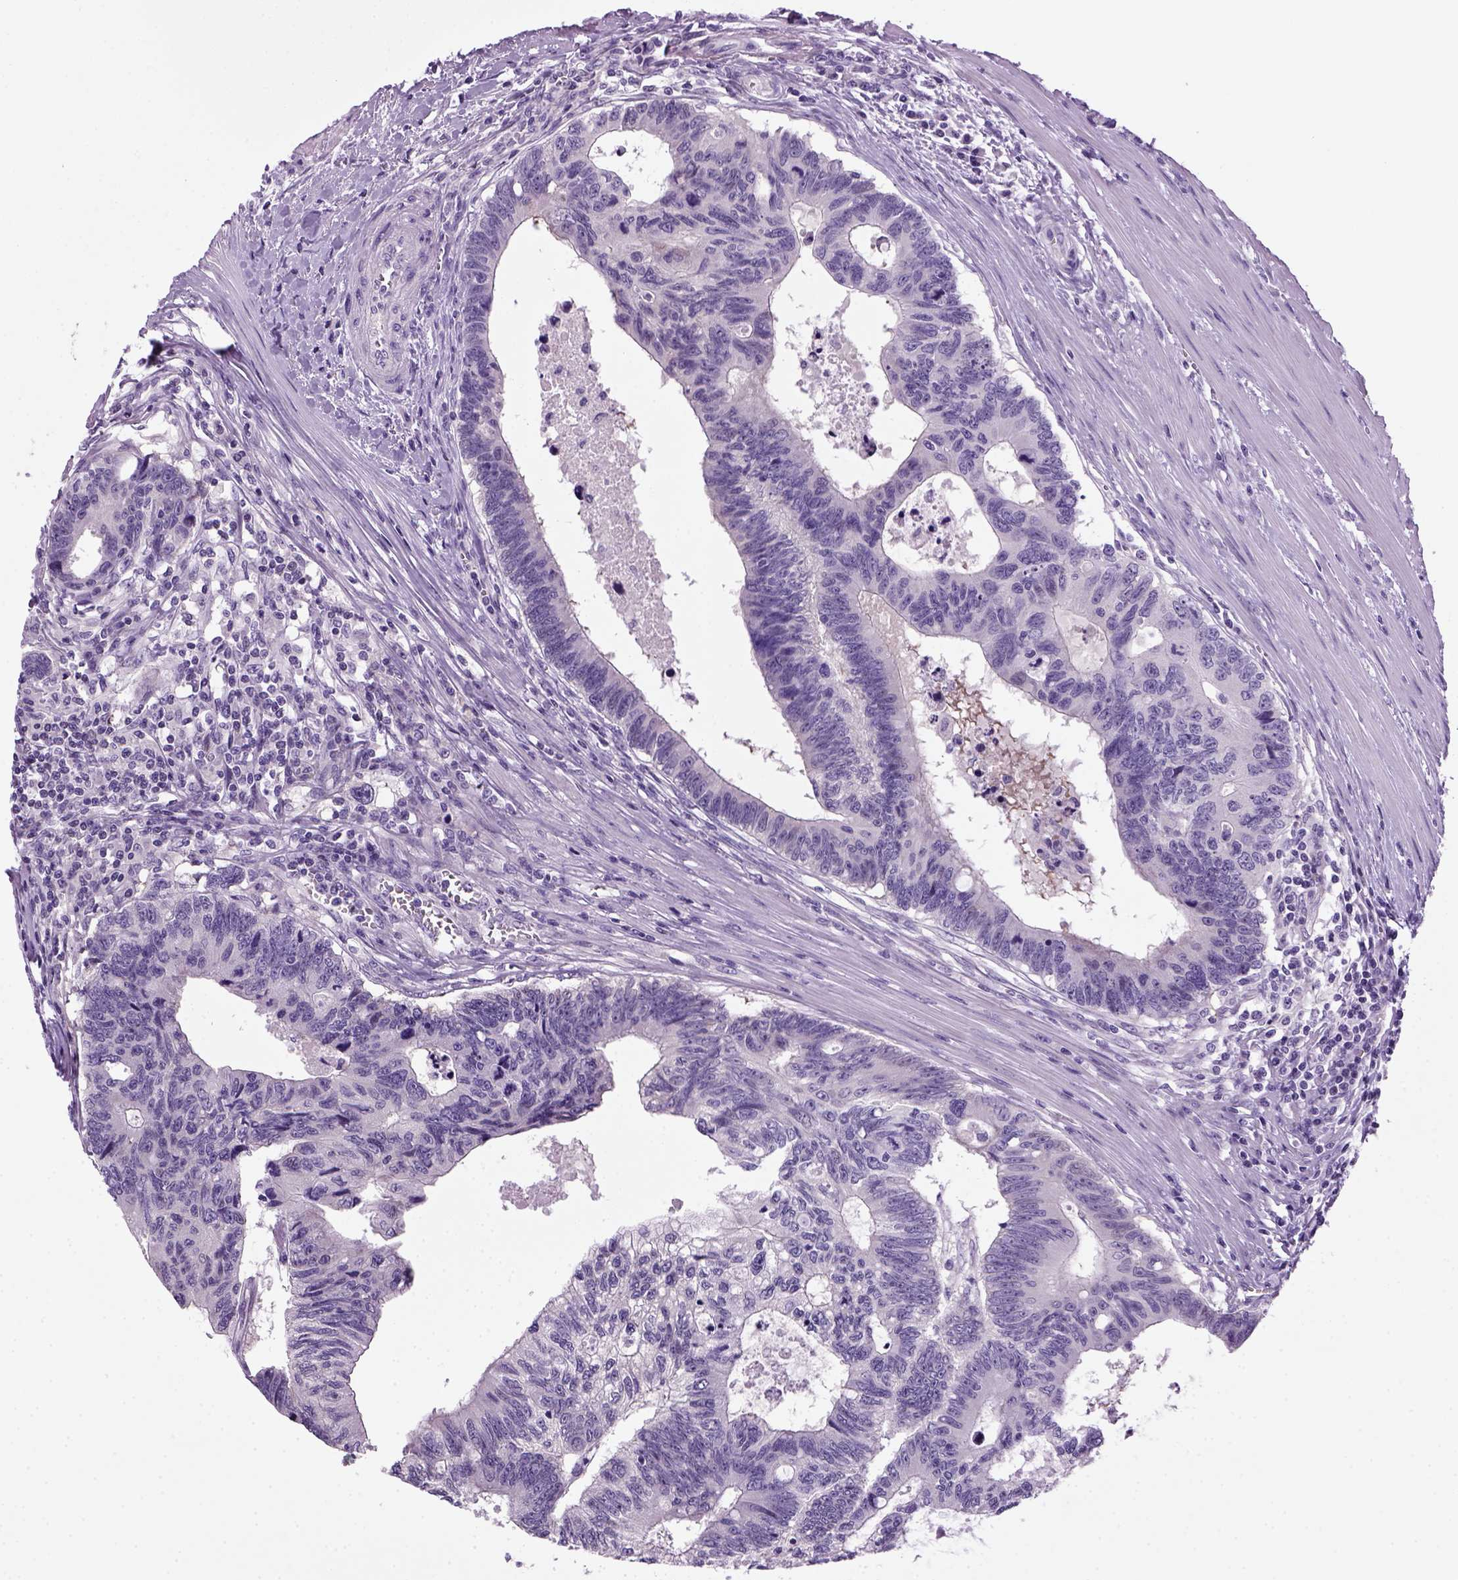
{"staining": {"intensity": "negative", "quantity": "none", "location": "none"}, "tissue": "colorectal cancer", "cell_type": "Tumor cells", "image_type": "cancer", "snomed": [{"axis": "morphology", "description": "Adenocarcinoma, NOS"}, {"axis": "topography", "description": "Colon"}], "caption": "Immunohistochemistry of human adenocarcinoma (colorectal) demonstrates no expression in tumor cells. Brightfield microscopy of immunohistochemistry stained with DAB (3,3'-diaminobenzidine) (brown) and hematoxylin (blue), captured at high magnification.", "gene": "HMCN2", "patient": {"sex": "female", "age": 77}}